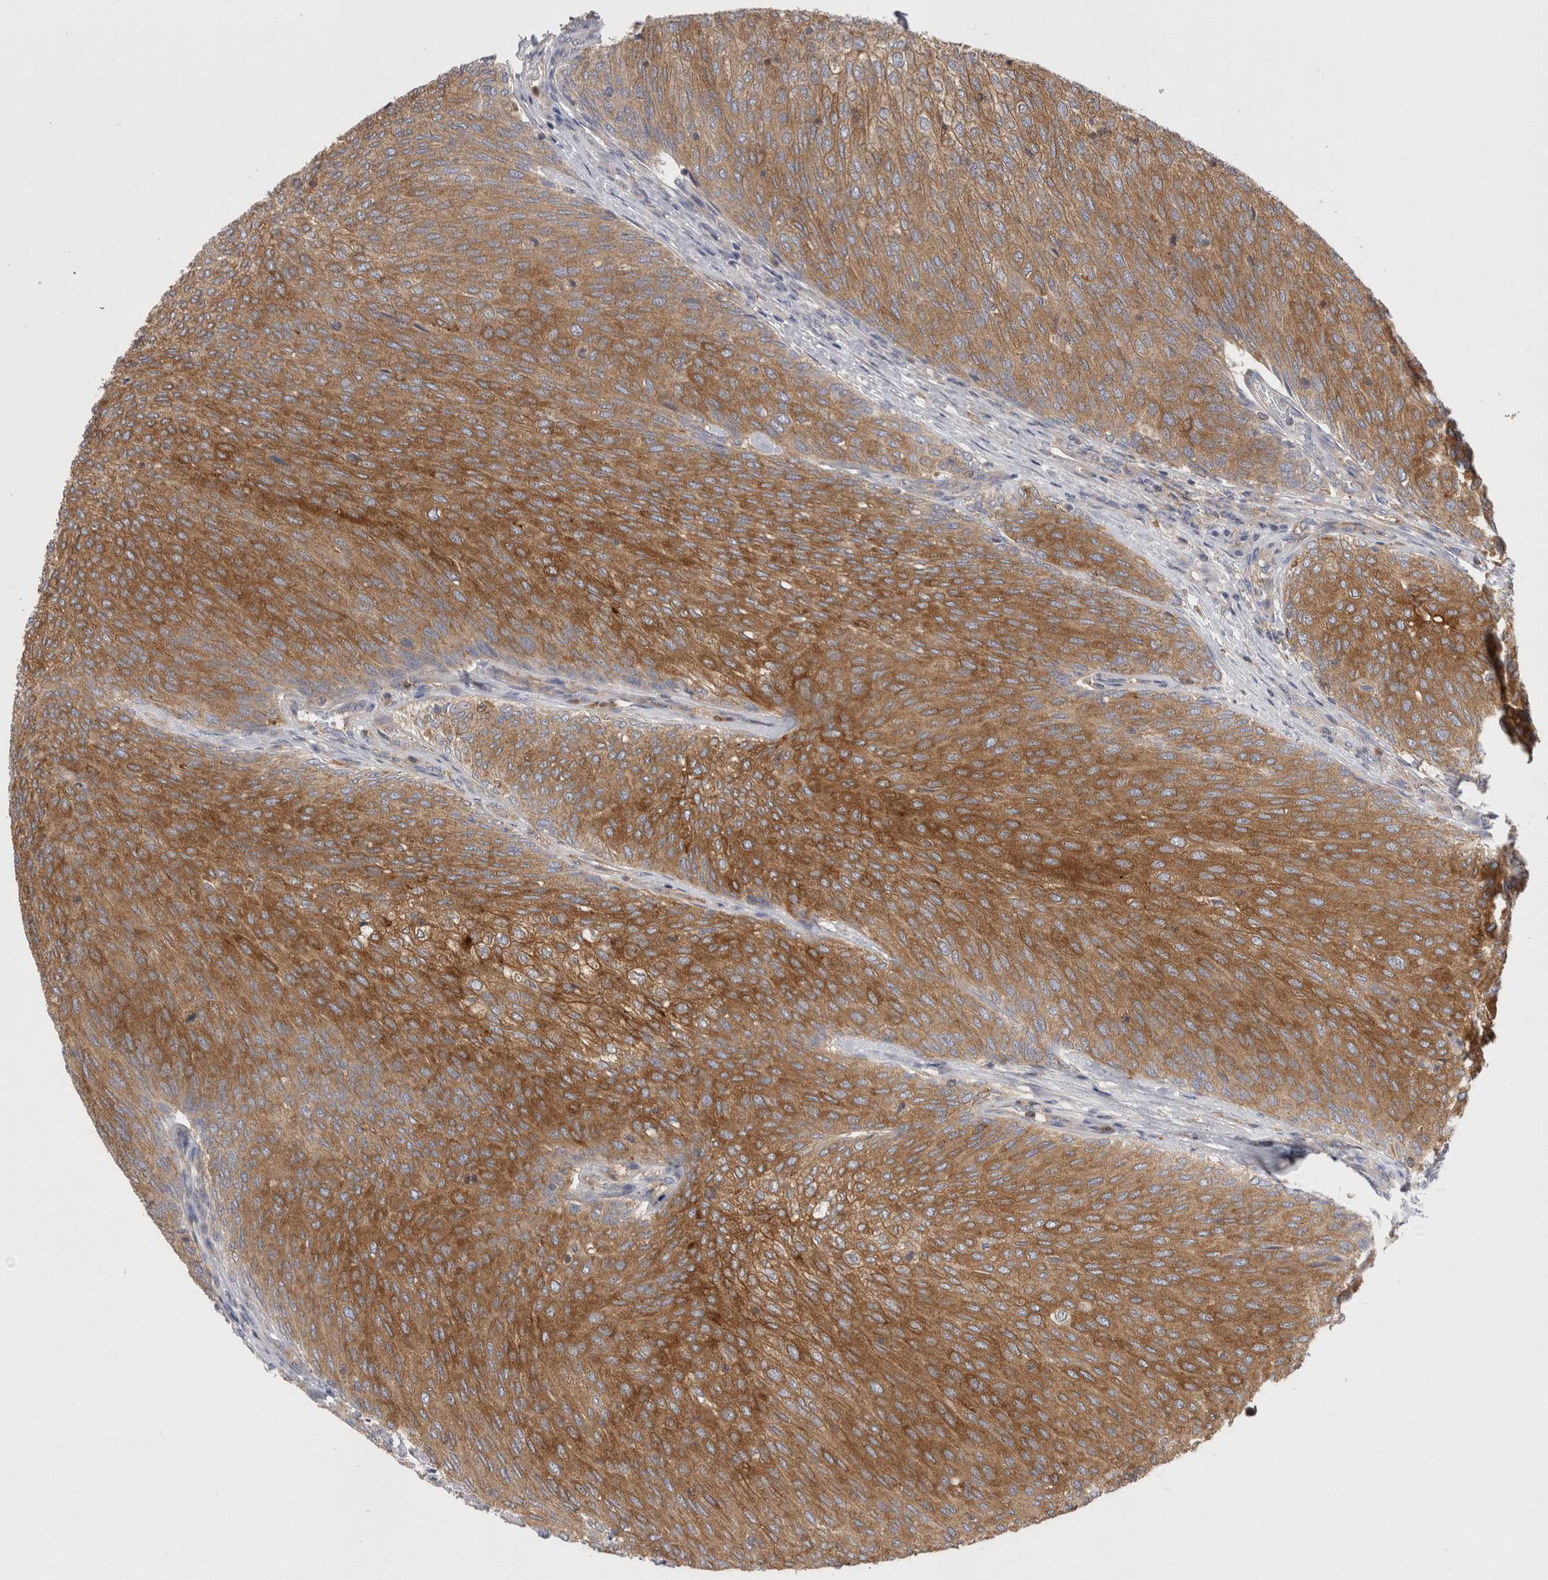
{"staining": {"intensity": "strong", "quantity": ">75%", "location": "cytoplasmic/membranous"}, "tissue": "urothelial cancer", "cell_type": "Tumor cells", "image_type": "cancer", "snomed": [{"axis": "morphology", "description": "Urothelial carcinoma, Low grade"}, {"axis": "topography", "description": "Urinary bladder"}], "caption": "This is a histology image of immunohistochemistry (IHC) staining of urothelial cancer, which shows strong positivity in the cytoplasmic/membranous of tumor cells.", "gene": "RAB11FIP1", "patient": {"sex": "female", "age": 79}}